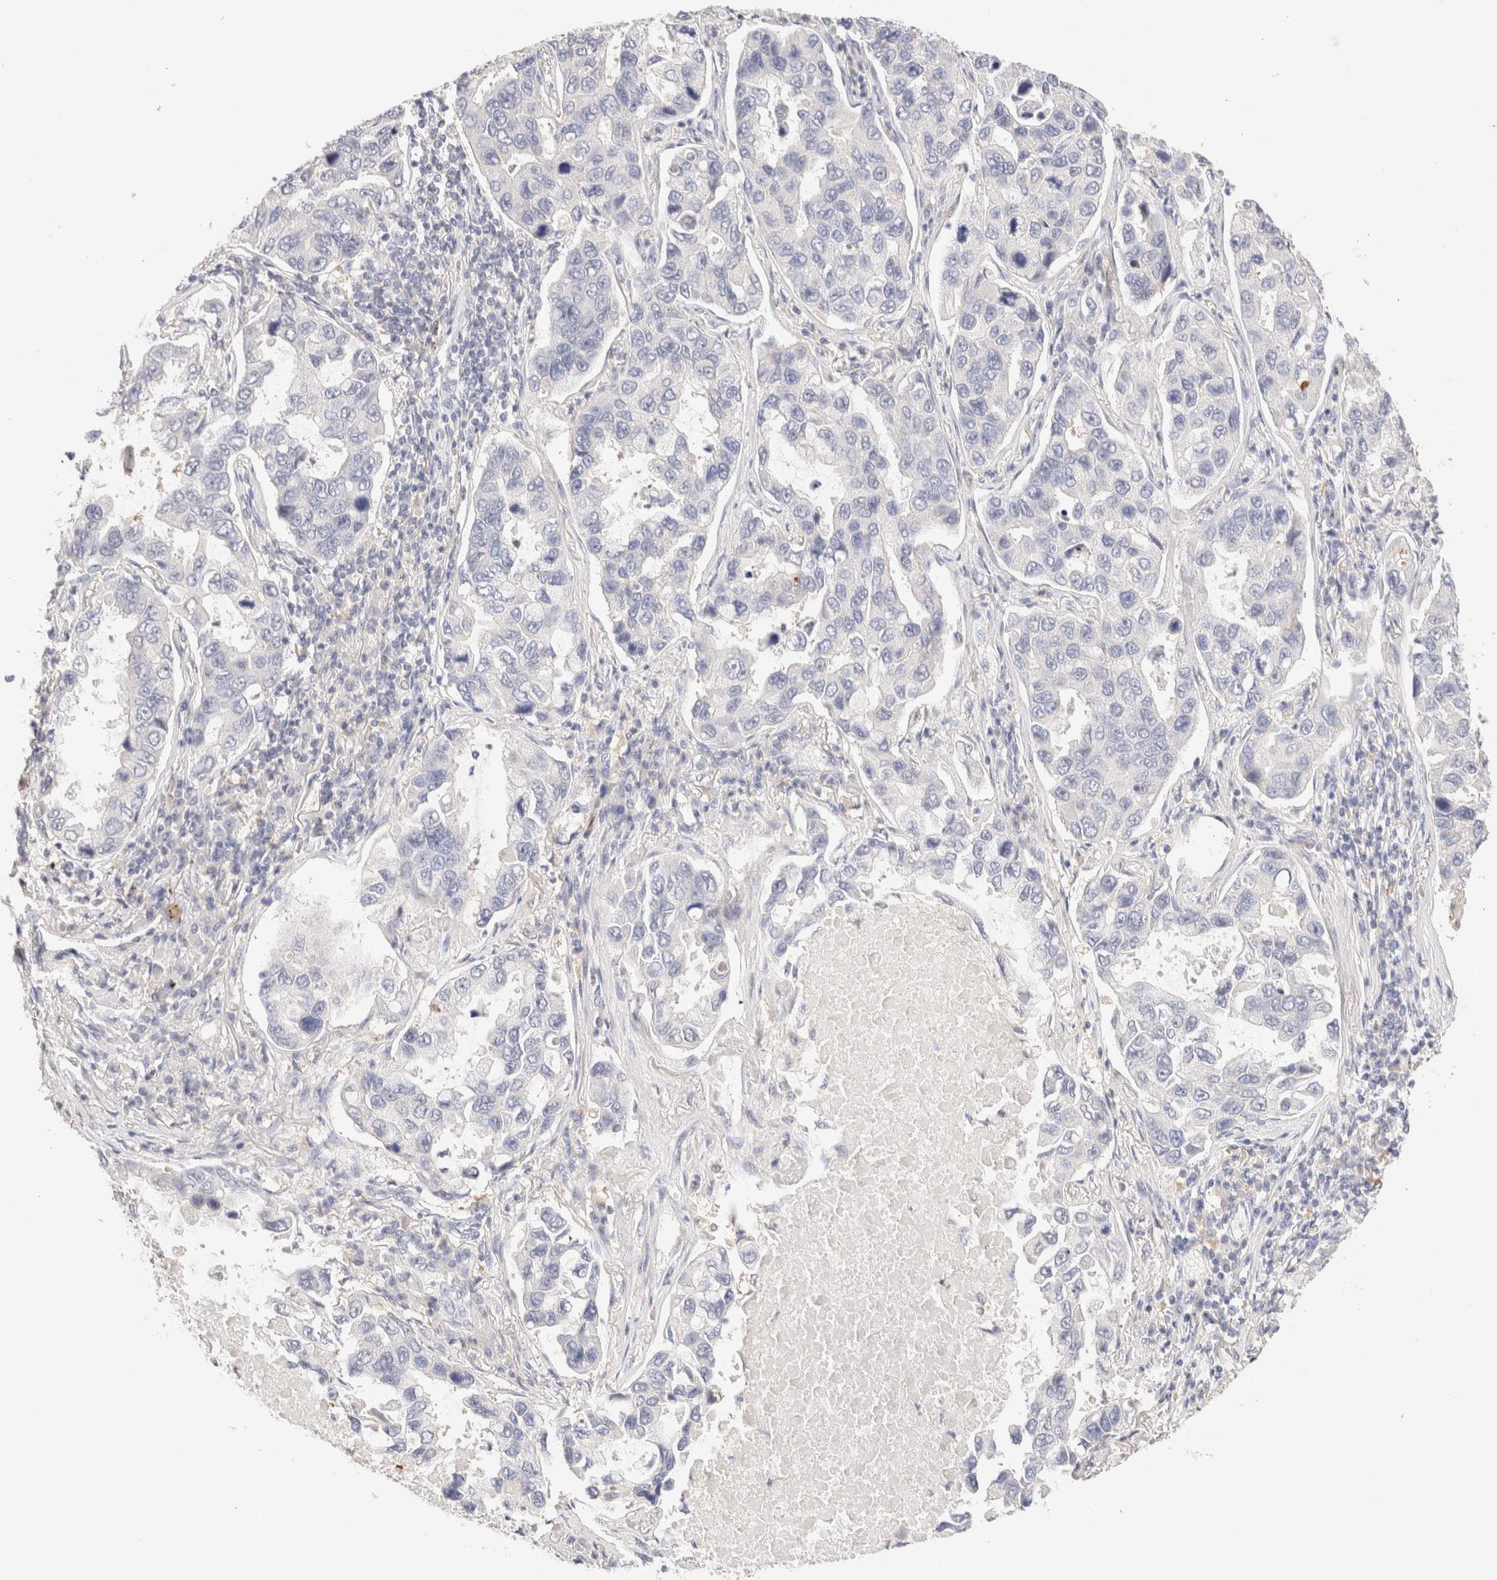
{"staining": {"intensity": "negative", "quantity": "none", "location": "none"}, "tissue": "lung cancer", "cell_type": "Tumor cells", "image_type": "cancer", "snomed": [{"axis": "morphology", "description": "Adenocarcinoma, NOS"}, {"axis": "topography", "description": "Lung"}], "caption": "DAB immunohistochemical staining of human adenocarcinoma (lung) shows no significant staining in tumor cells.", "gene": "SCGB2A2", "patient": {"sex": "male", "age": 64}}